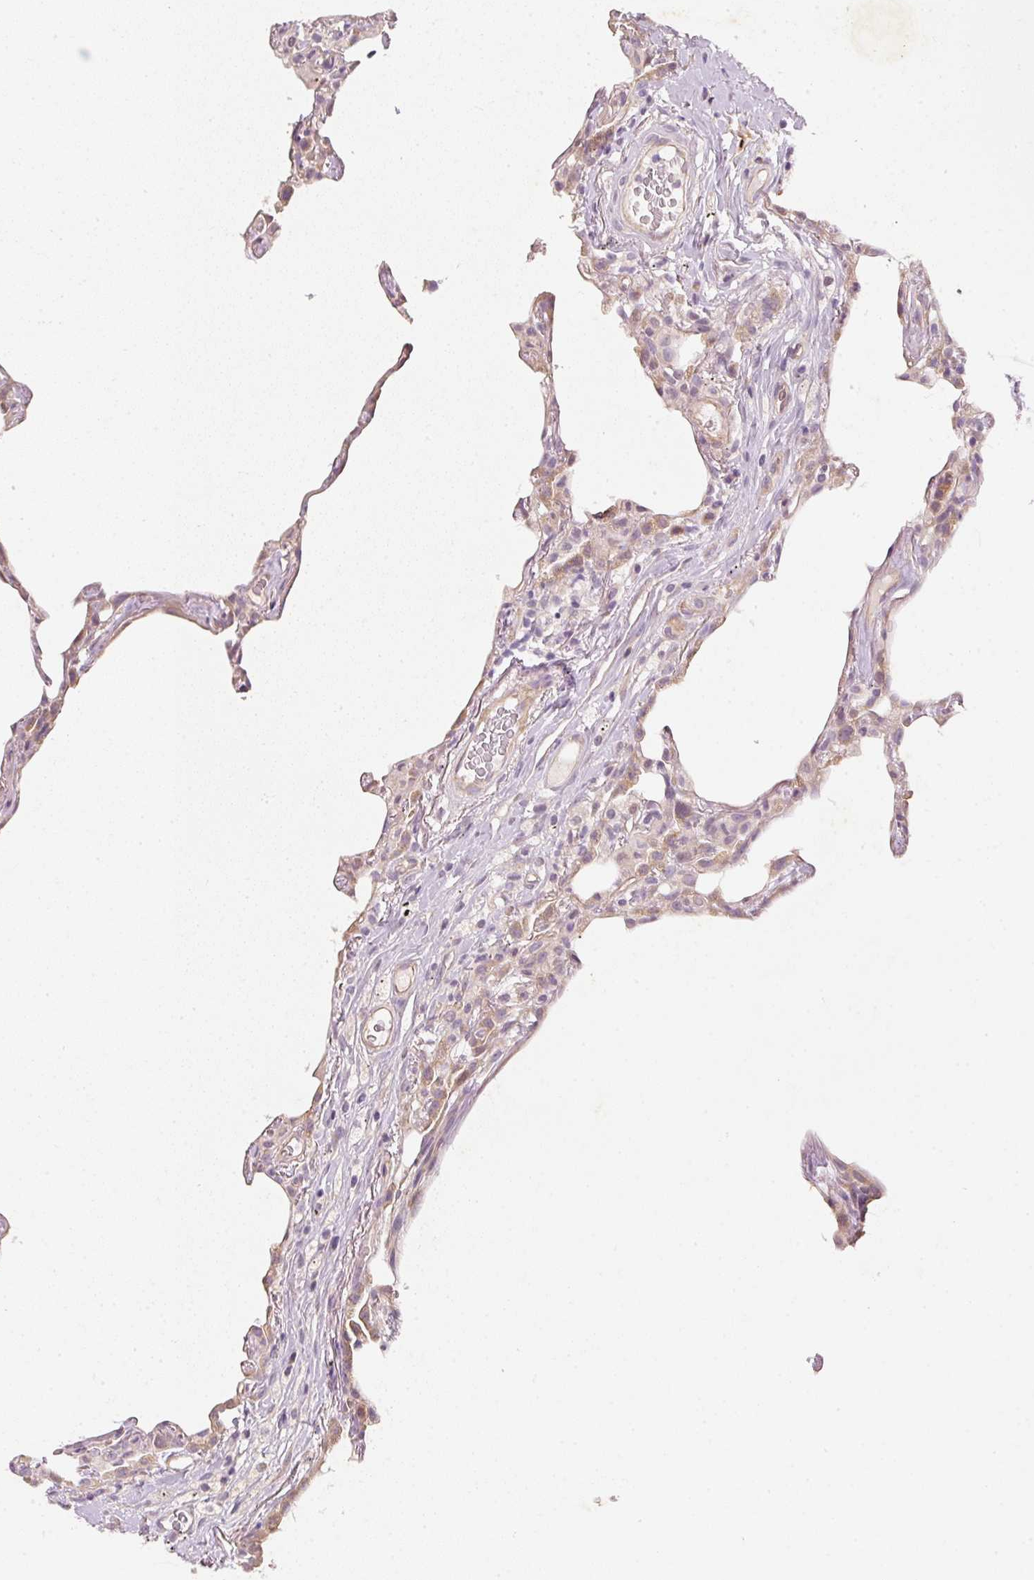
{"staining": {"intensity": "weak", "quantity": "<25%", "location": "cytoplasmic/membranous"}, "tissue": "lung", "cell_type": "Alveolar cells", "image_type": "normal", "snomed": [{"axis": "morphology", "description": "Normal tissue, NOS"}, {"axis": "topography", "description": "Lung"}], "caption": "High power microscopy image of an immunohistochemistry image of normal lung, revealing no significant staining in alveolar cells.", "gene": "RGL2", "patient": {"sex": "female", "age": 57}}